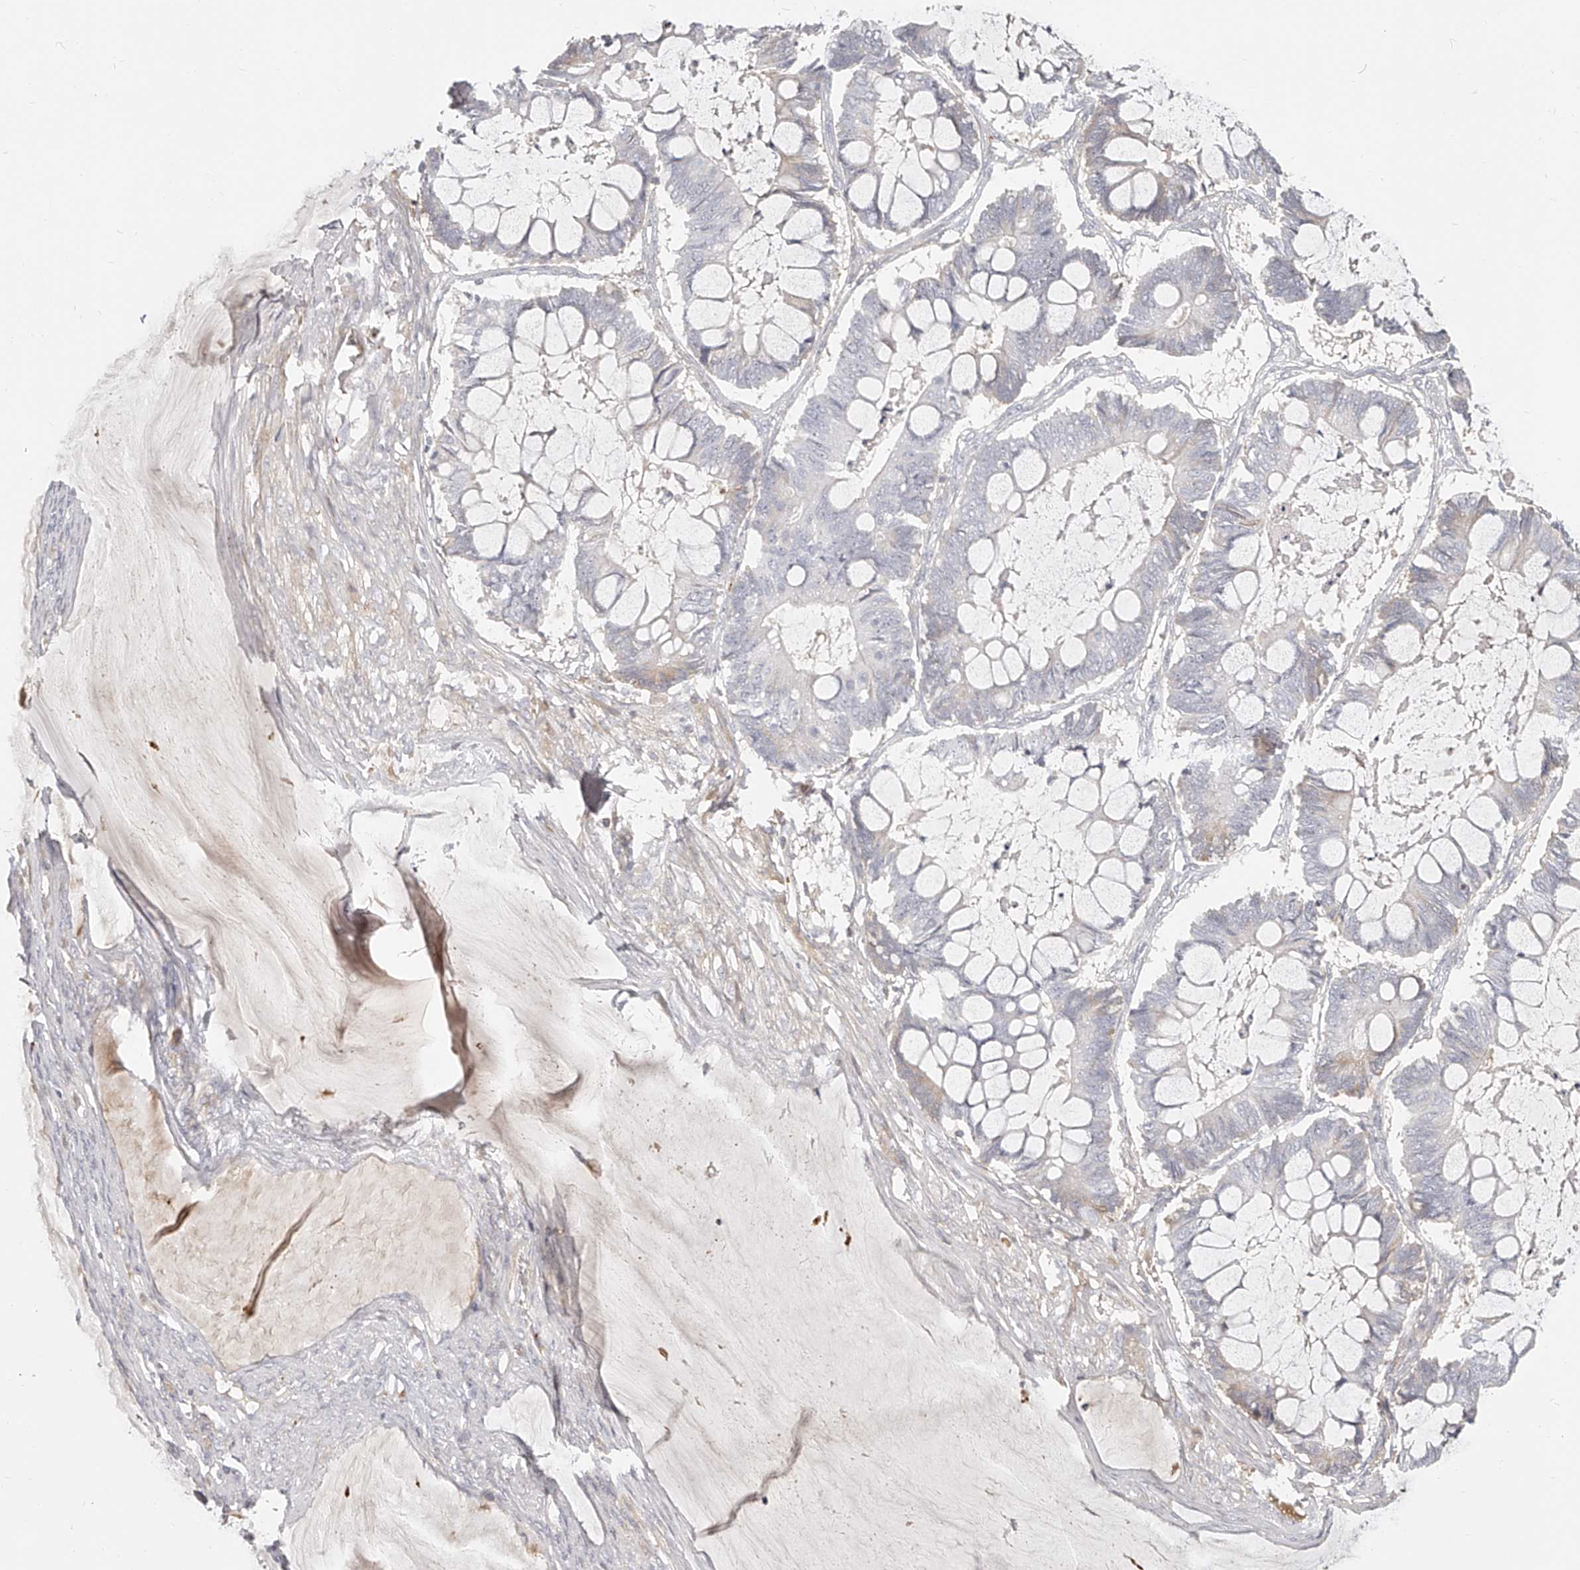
{"staining": {"intensity": "negative", "quantity": "none", "location": "none"}, "tissue": "ovarian cancer", "cell_type": "Tumor cells", "image_type": "cancer", "snomed": [{"axis": "morphology", "description": "Cystadenocarcinoma, mucinous, NOS"}, {"axis": "topography", "description": "Ovary"}], "caption": "This image is of ovarian cancer stained with immunohistochemistry (IHC) to label a protein in brown with the nuclei are counter-stained blue. There is no staining in tumor cells.", "gene": "ITGB3", "patient": {"sex": "female", "age": 61}}